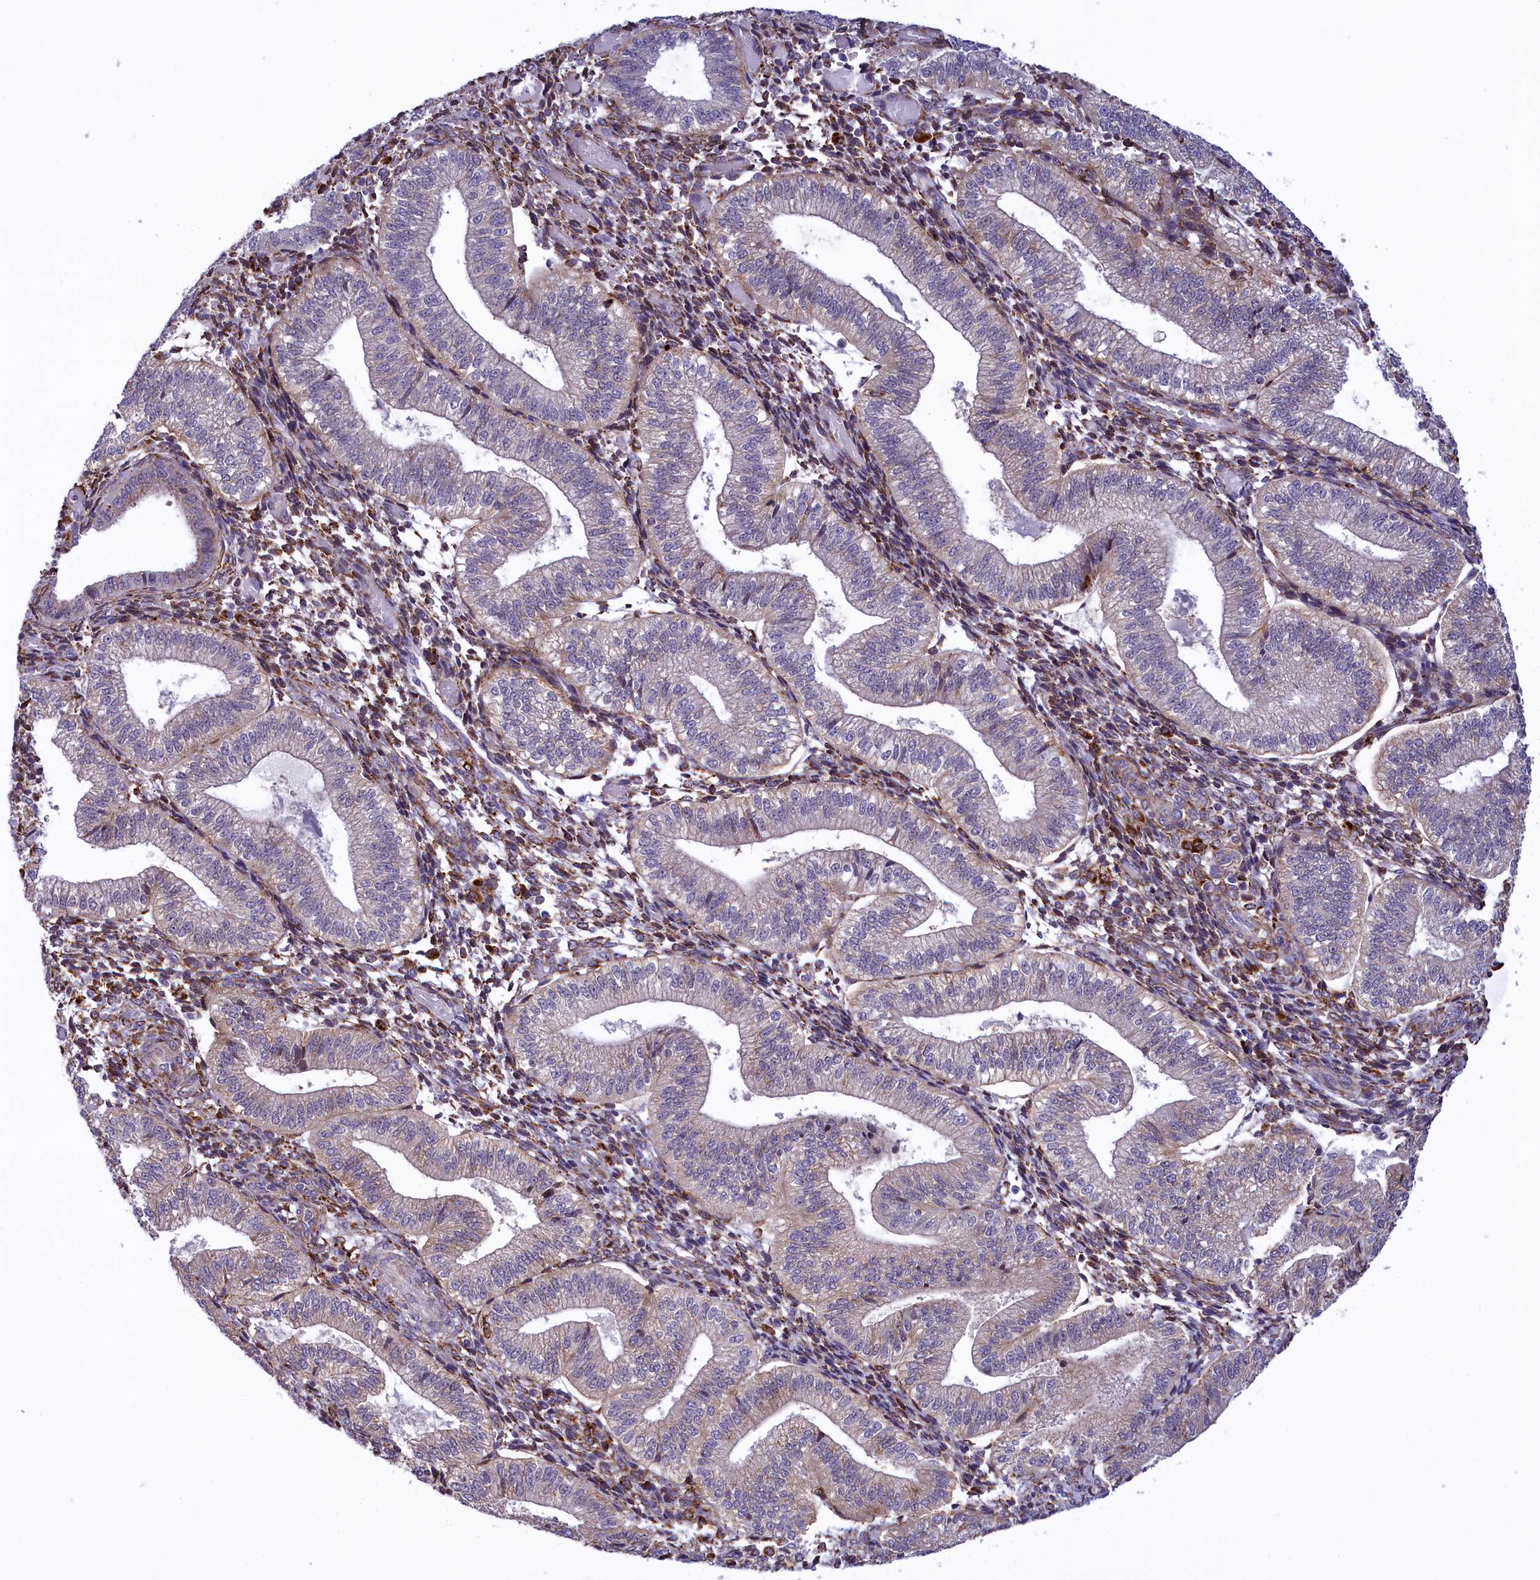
{"staining": {"intensity": "moderate", "quantity": "25%-75%", "location": "cytoplasmic/membranous"}, "tissue": "endometrium", "cell_type": "Cells in endometrial stroma", "image_type": "normal", "snomed": [{"axis": "morphology", "description": "Normal tissue, NOS"}, {"axis": "topography", "description": "Endometrium"}], "caption": "Cells in endometrial stroma show medium levels of moderate cytoplasmic/membranous expression in about 25%-75% of cells in unremarkable endometrium. The protein of interest is stained brown, and the nuclei are stained in blue (DAB (3,3'-diaminobenzidine) IHC with brightfield microscopy, high magnification).", "gene": "MAN2B1", "patient": {"sex": "female", "age": 34}}